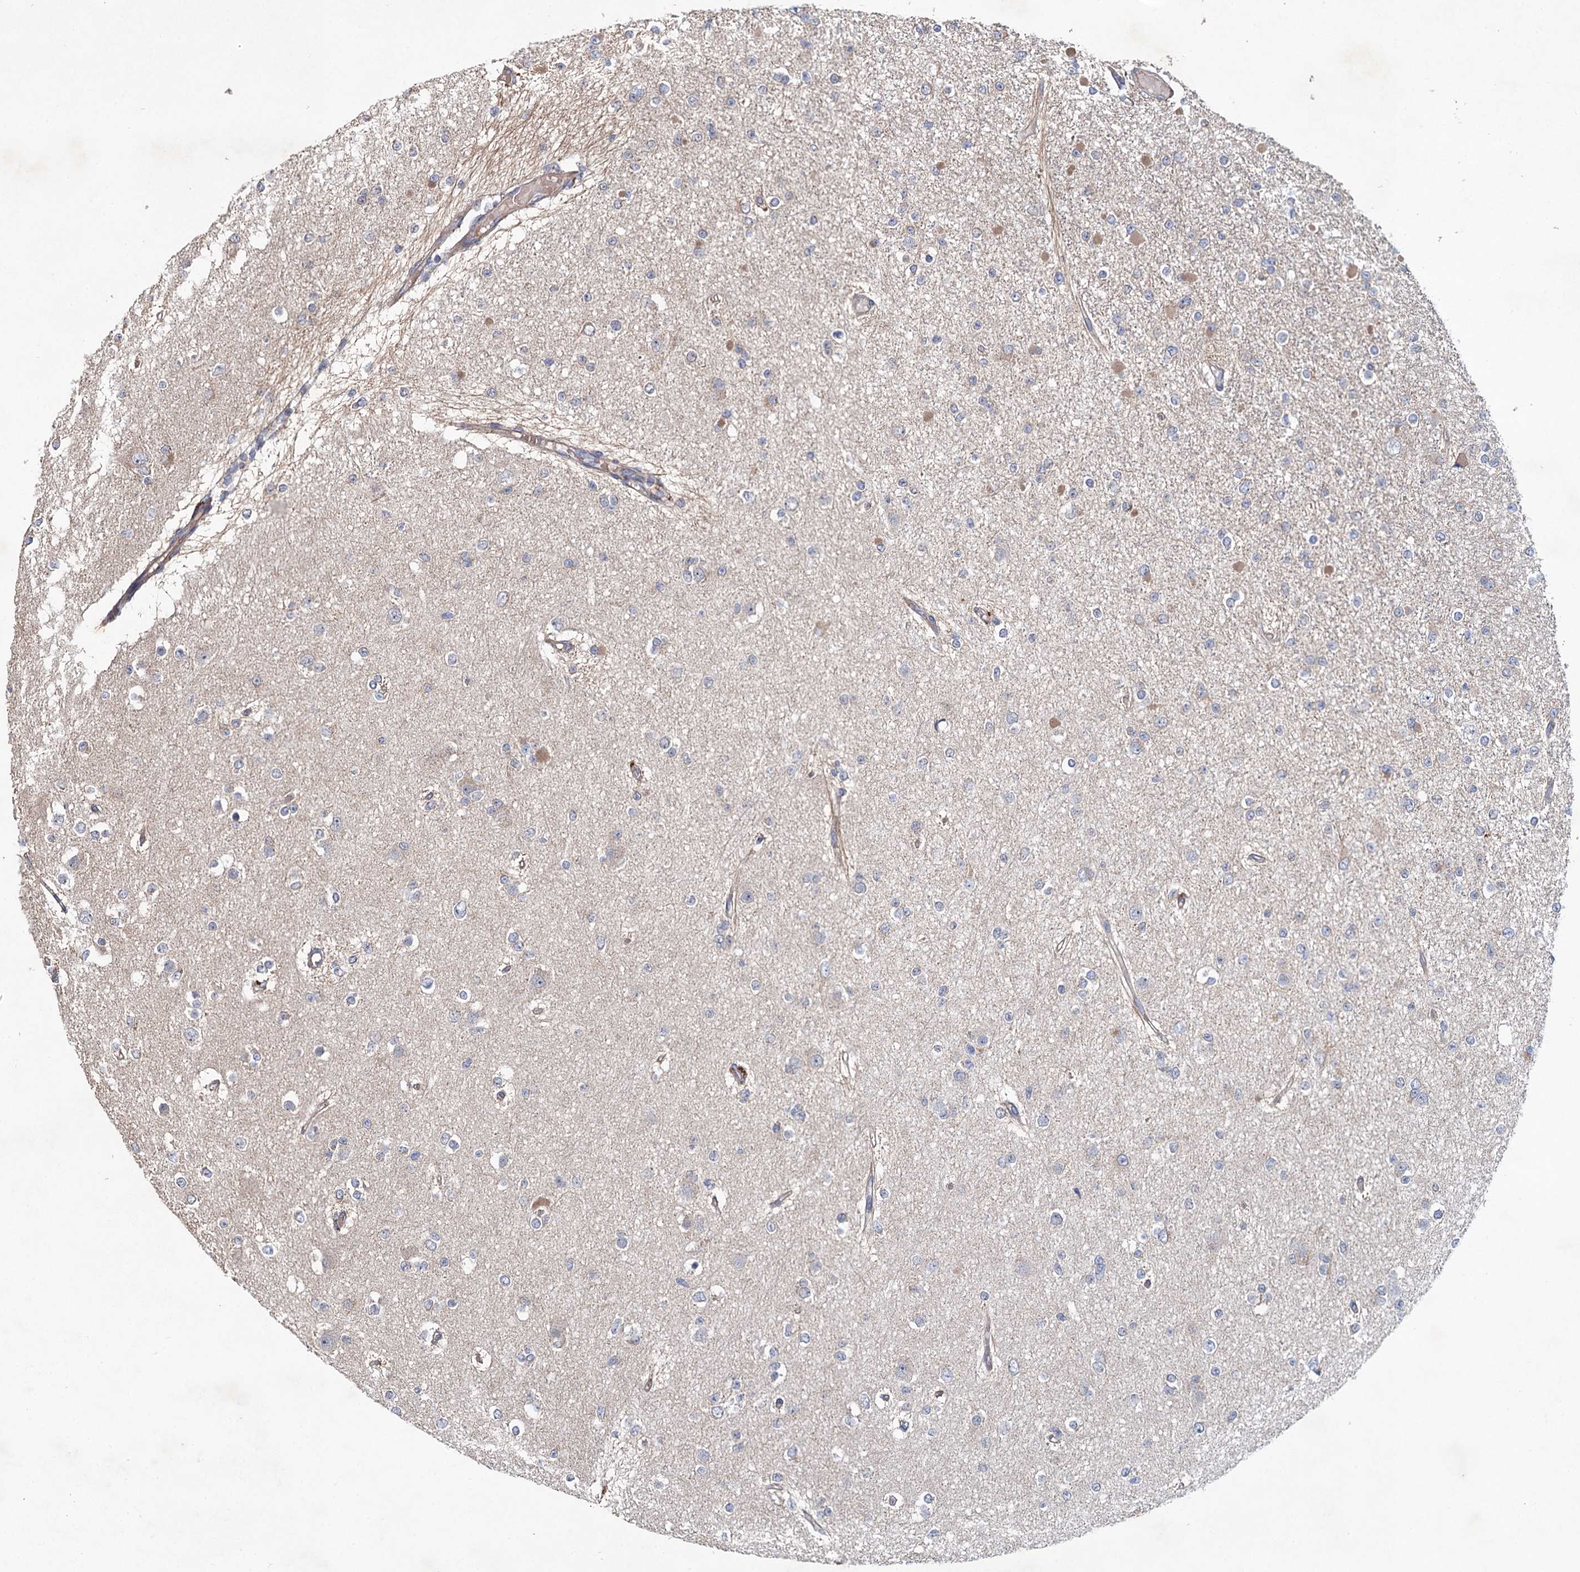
{"staining": {"intensity": "negative", "quantity": "none", "location": "none"}, "tissue": "glioma", "cell_type": "Tumor cells", "image_type": "cancer", "snomed": [{"axis": "morphology", "description": "Glioma, malignant, Low grade"}, {"axis": "topography", "description": "Brain"}], "caption": "IHC micrograph of neoplastic tissue: glioma stained with DAB shows no significant protein expression in tumor cells. The staining was performed using DAB (3,3'-diaminobenzidine) to visualize the protein expression in brown, while the nuclei were stained in blue with hematoxylin (Magnification: 20x).", "gene": "MTRR", "patient": {"sex": "female", "age": 22}}